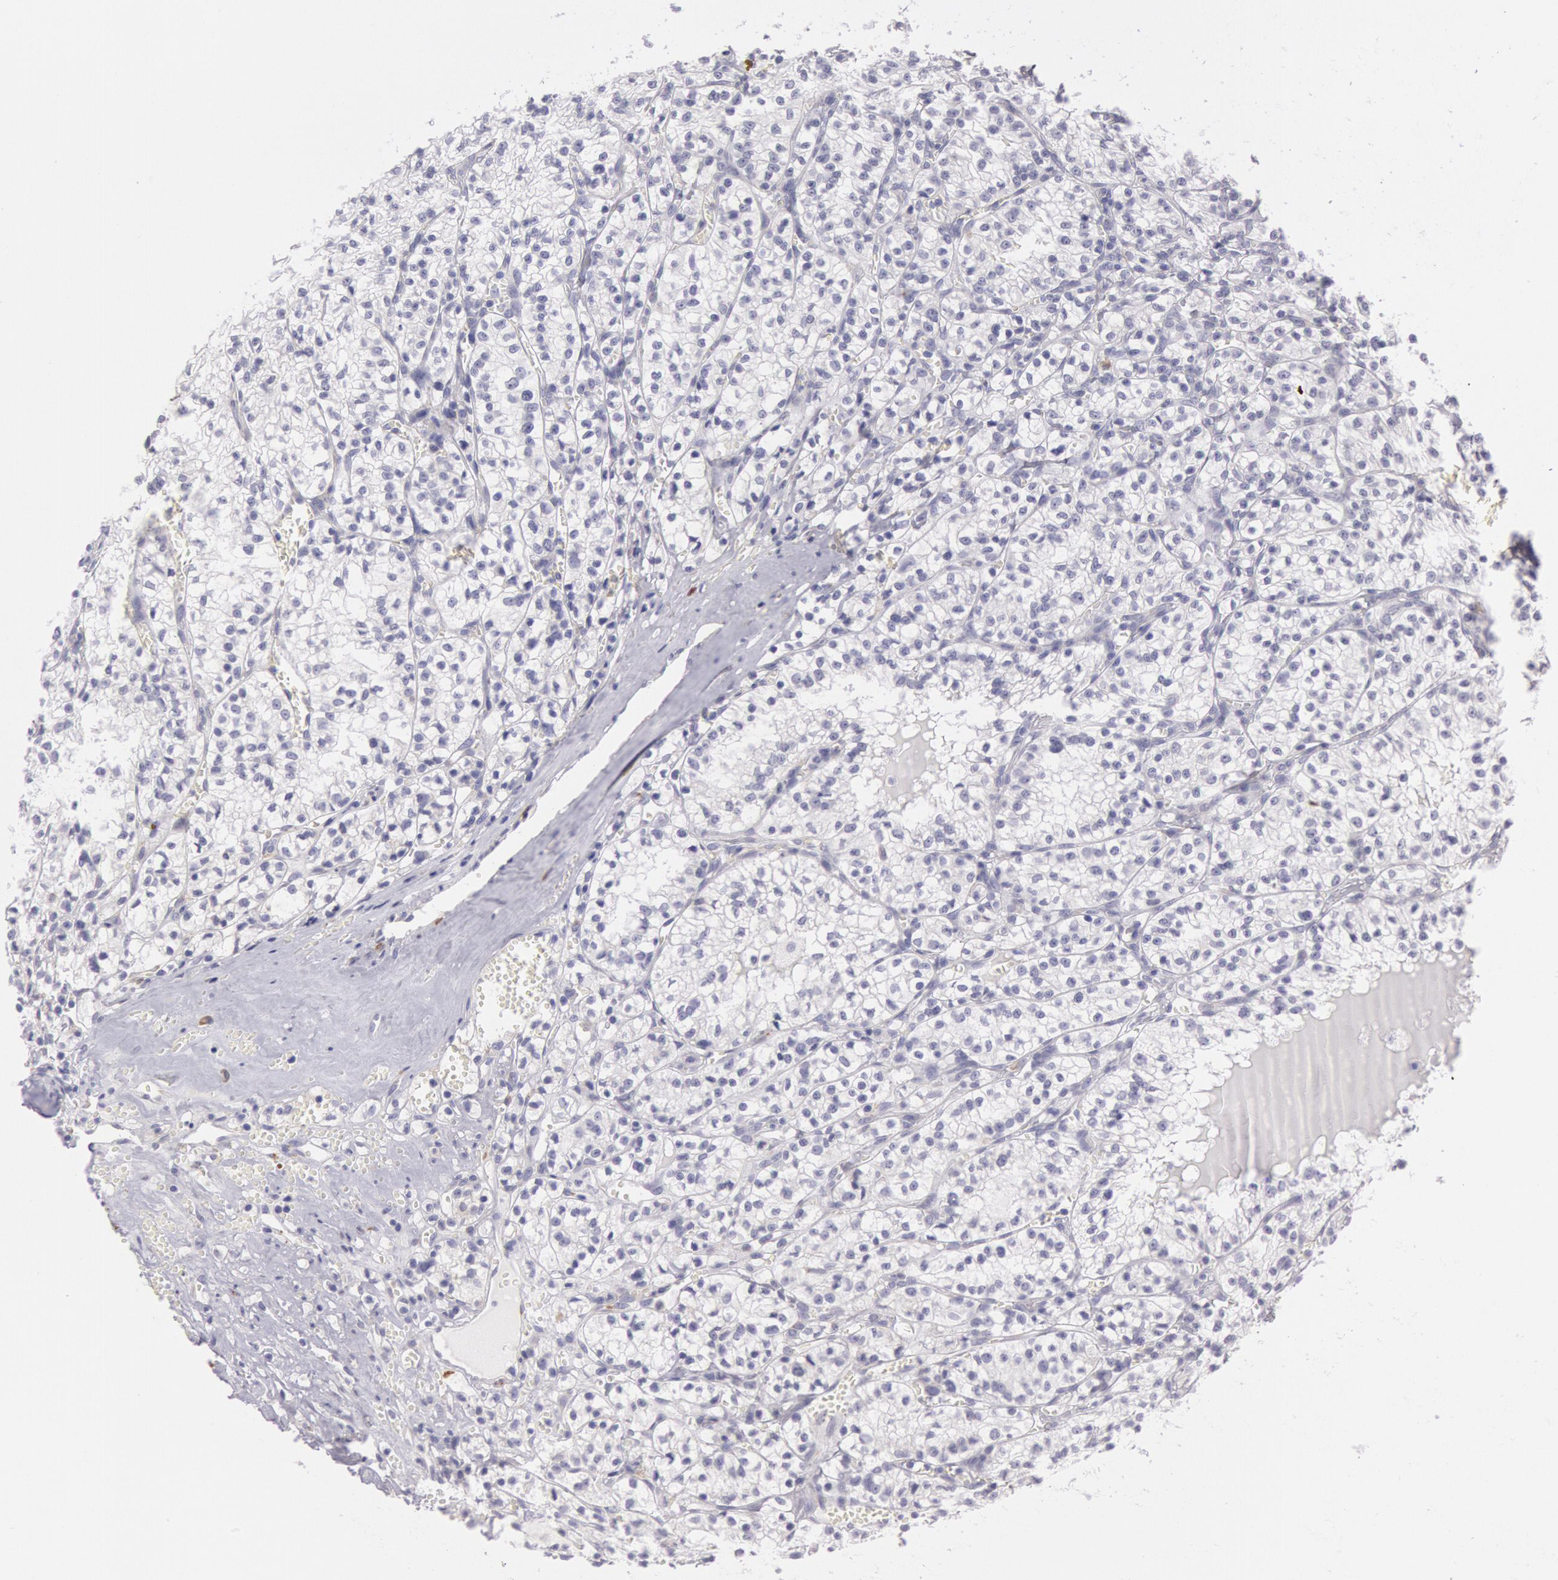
{"staining": {"intensity": "negative", "quantity": "none", "location": "none"}, "tissue": "renal cancer", "cell_type": "Tumor cells", "image_type": "cancer", "snomed": [{"axis": "morphology", "description": "Adenocarcinoma, NOS"}, {"axis": "topography", "description": "Kidney"}], "caption": "DAB (3,3'-diaminobenzidine) immunohistochemical staining of renal cancer (adenocarcinoma) displays no significant staining in tumor cells.", "gene": "CIDEB", "patient": {"sex": "male", "age": 61}}